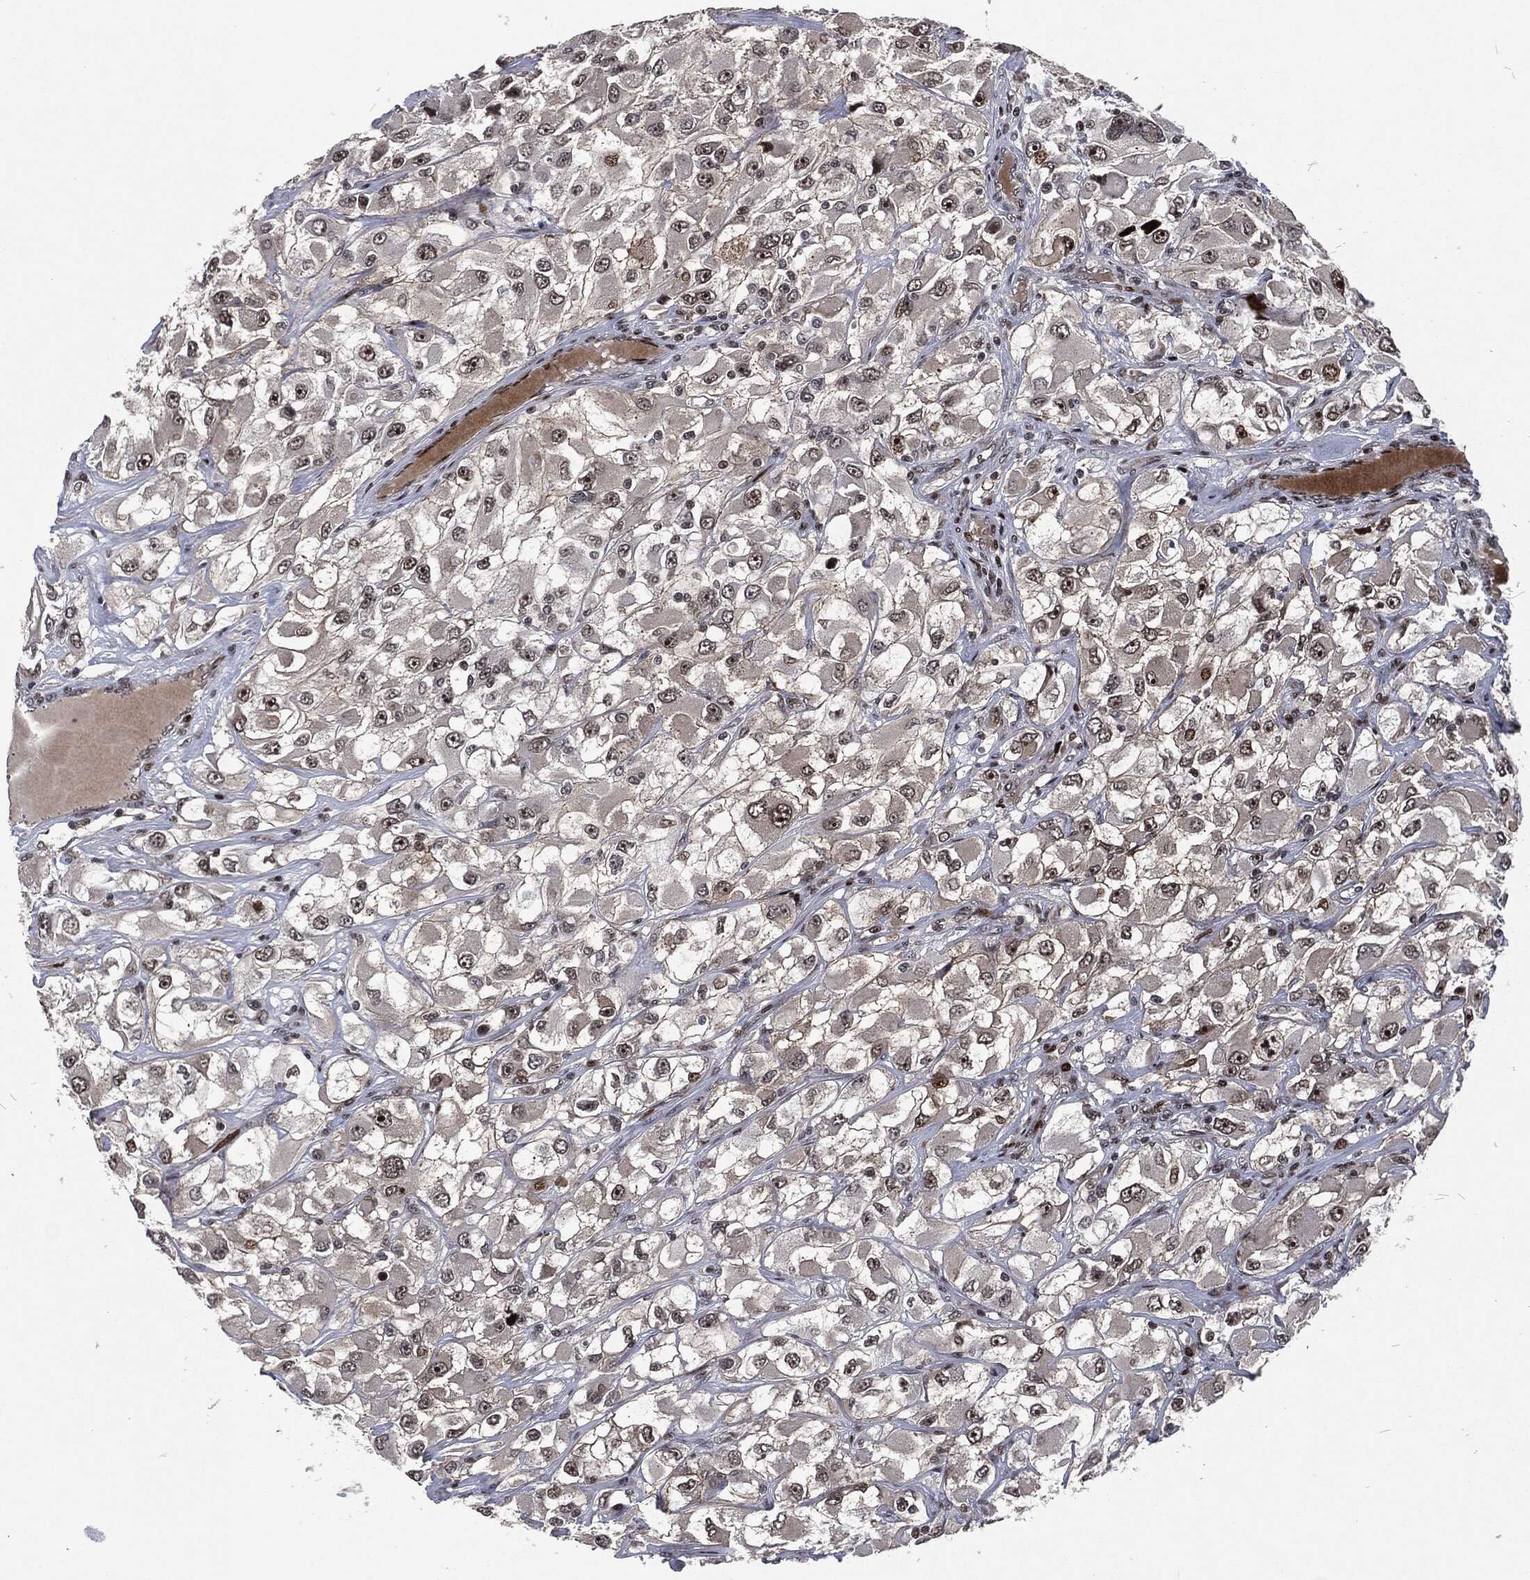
{"staining": {"intensity": "moderate", "quantity": "<25%", "location": "nuclear"}, "tissue": "renal cancer", "cell_type": "Tumor cells", "image_type": "cancer", "snomed": [{"axis": "morphology", "description": "Adenocarcinoma, NOS"}, {"axis": "topography", "description": "Kidney"}], "caption": "Renal cancer stained with a protein marker reveals moderate staining in tumor cells.", "gene": "EGFR", "patient": {"sex": "female", "age": 52}}